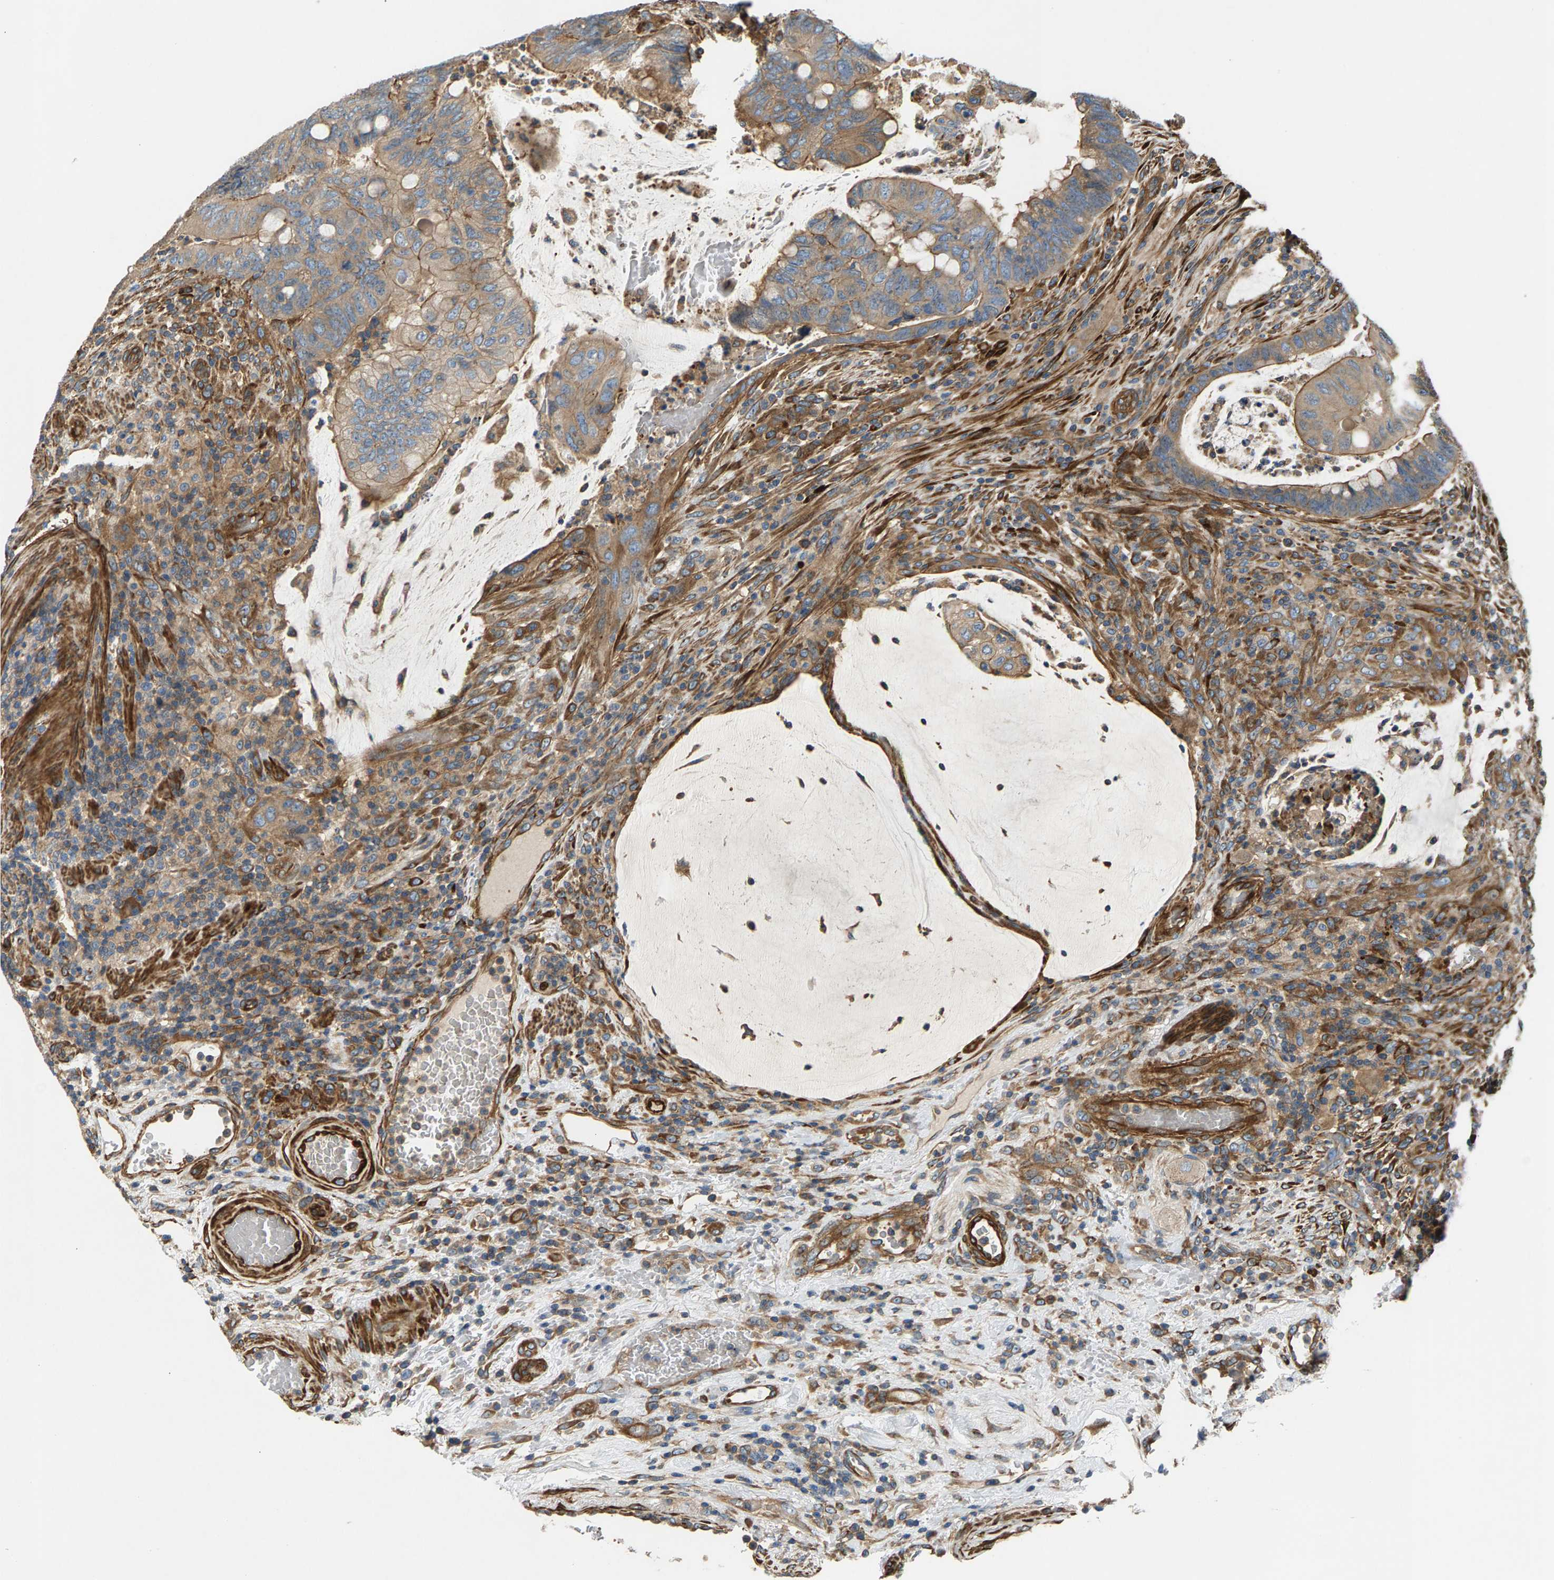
{"staining": {"intensity": "moderate", "quantity": ">75%", "location": "cytoplasmic/membranous"}, "tissue": "colorectal cancer", "cell_type": "Tumor cells", "image_type": "cancer", "snomed": [{"axis": "morphology", "description": "Normal tissue, NOS"}, {"axis": "morphology", "description": "Adenocarcinoma, NOS"}, {"axis": "topography", "description": "Rectum"}, {"axis": "topography", "description": "Peripheral nerve tissue"}], "caption": "A micrograph of human colorectal adenocarcinoma stained for a protein shows moderate cytoplasmic/membranous brown staining in tumor cells.", "gene": "PDCL", "patient": {"sex": "male", "age": 92}}